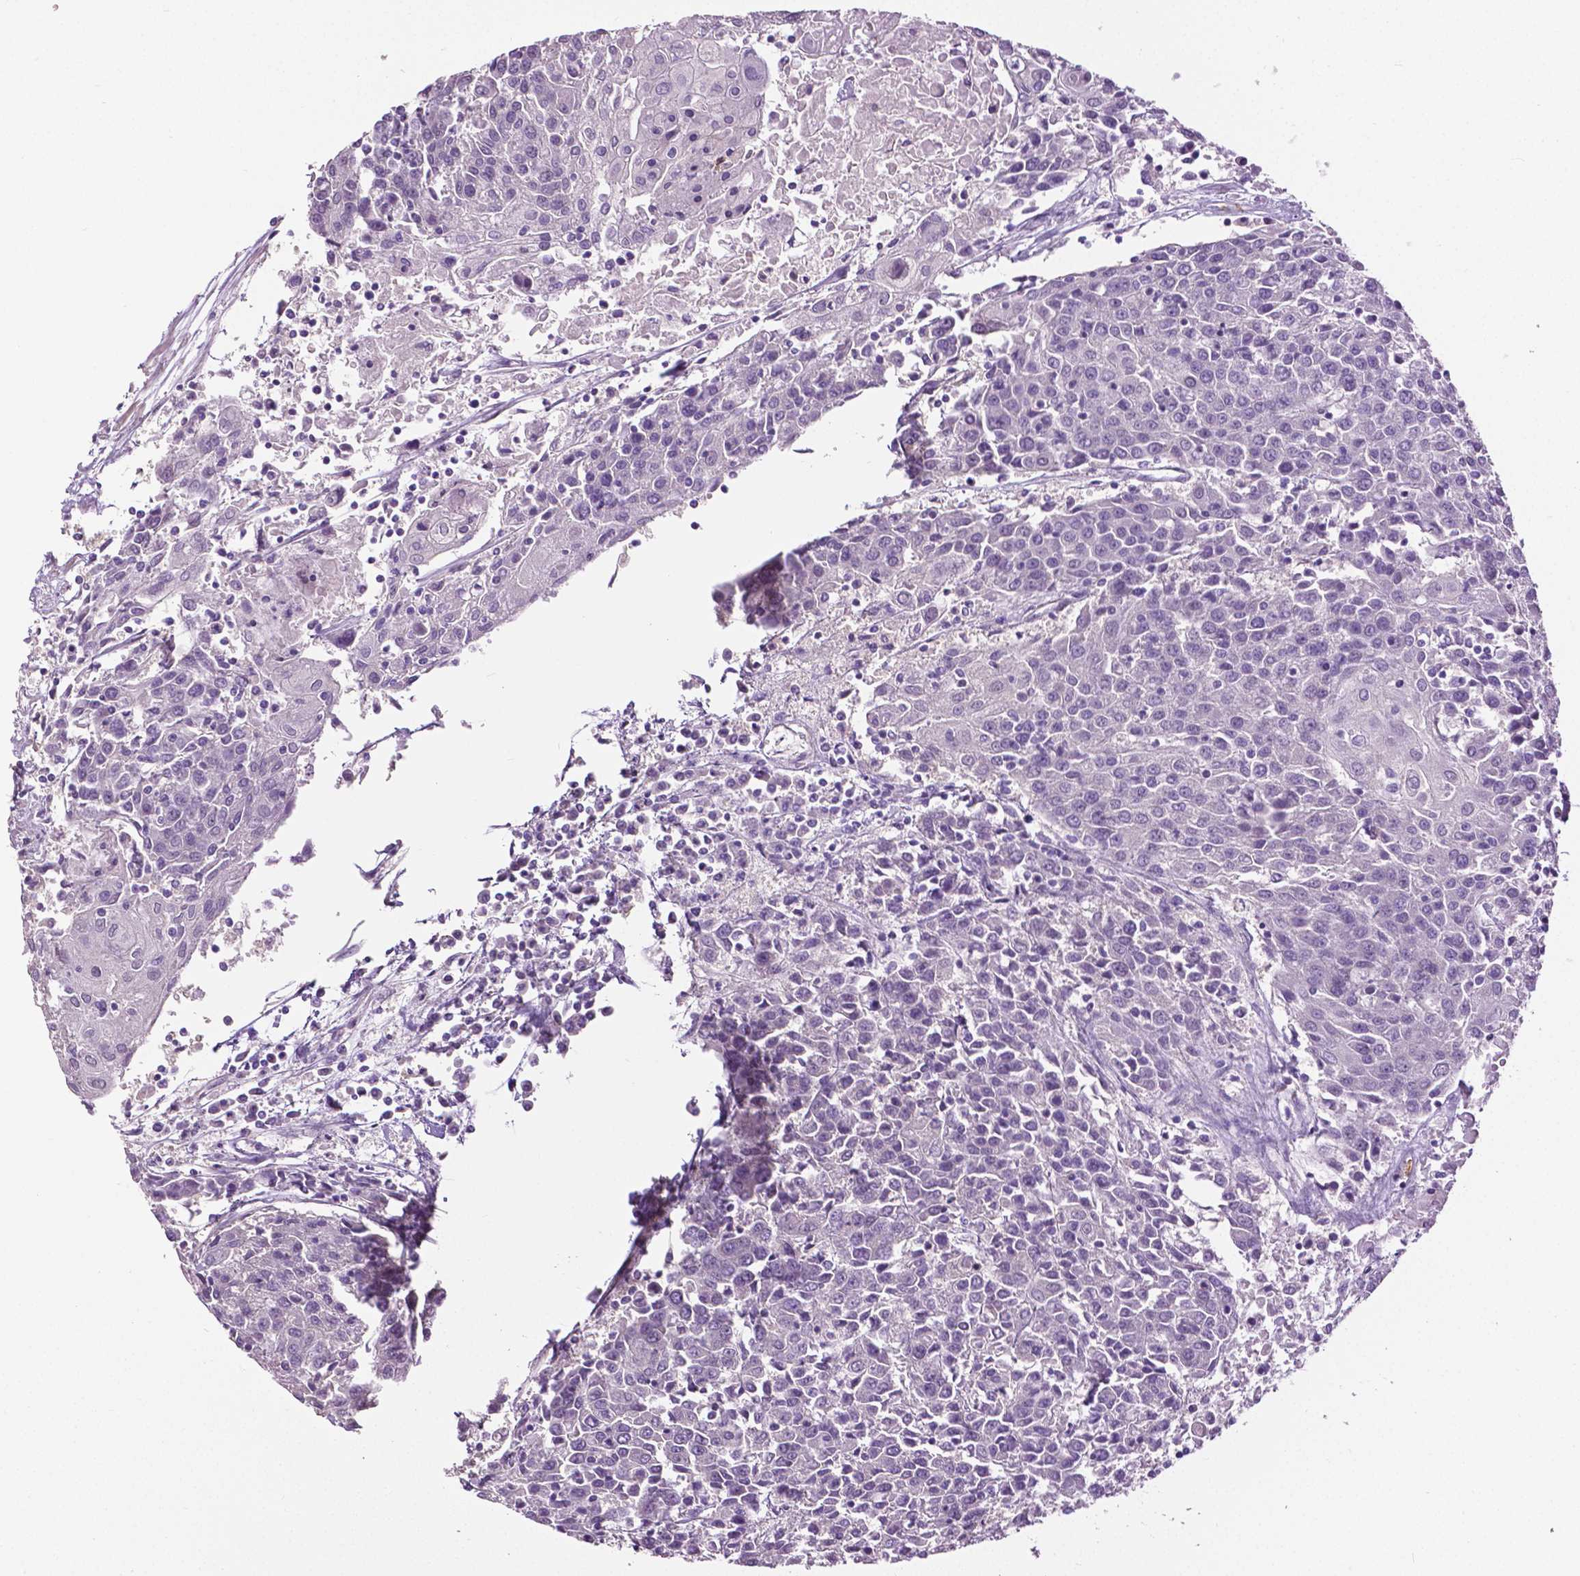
{"staining": {"intensity": "negative", "quantity": "none", "location": "none"}, "tissue": "urothelial cancer", "cell_type": "Tumor cells", "image_type": "cancer", "snomed": [{"axis": "morphology", "description": "Urothelial carcinoma, High grade"}, {"axis": "topography", "description": "Urinary bladder"}], "caption": "Protein analysis of urothelial carcinoma (high-grade) exhibits no significant staining in tumor cells.", "gene": "PTPN5", "patient": {"sex": "female", "age": 85}}